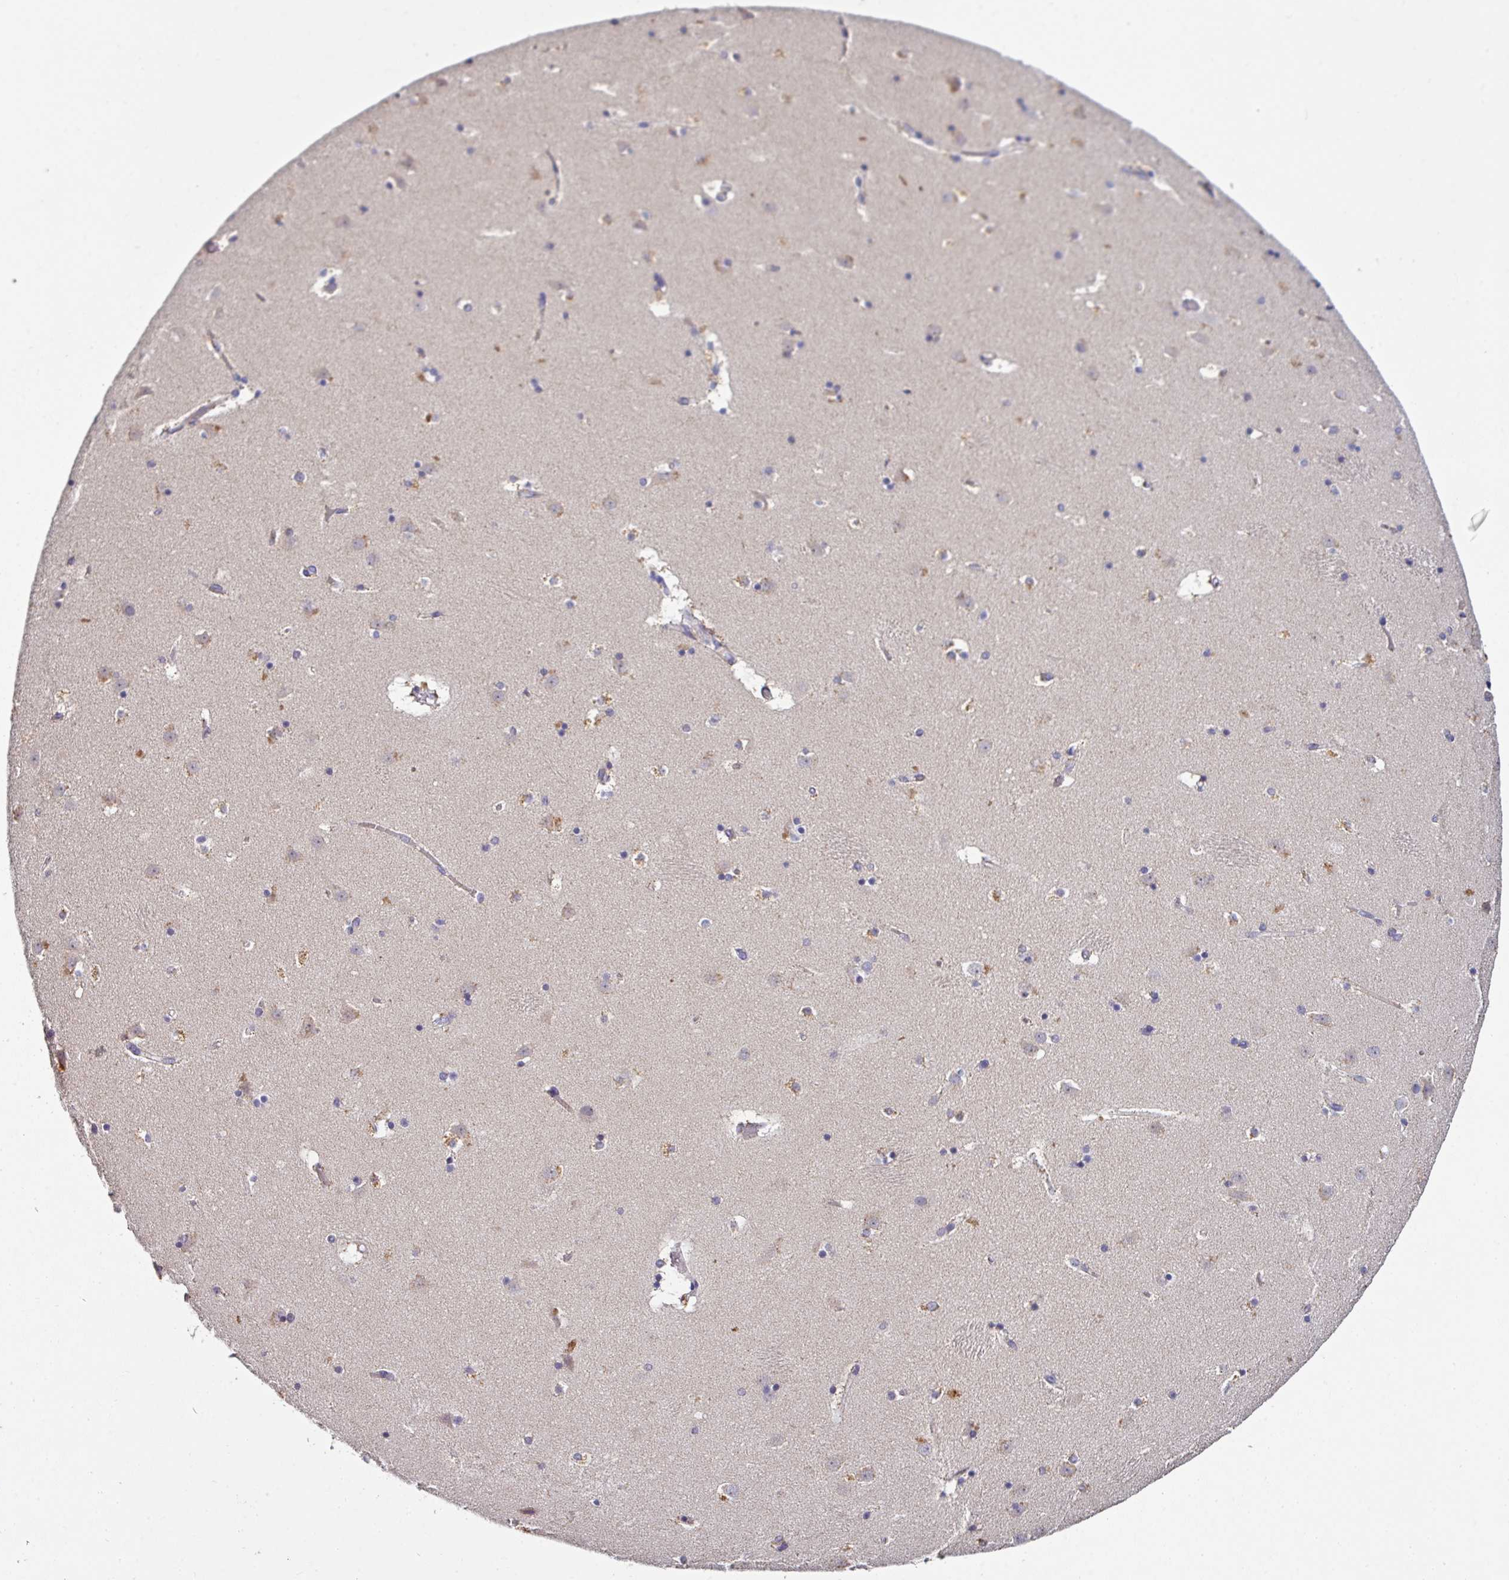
{"staining": {"intensity": "negative", "quantity": "none", "location": "none"}, "tissue": "caudate", "cell_type": "Glial cells", "image_type": "normal", "snomed": [{"axis": "morphology", "description": "Normal tissue, NOS"}, {"axis": "topography", "description": "Lateral ventricle wall"}], "caption": "The photomicrograph reveals no significant positivity in glial cells of caudate.", "gene": "AEBP2", "patient": {"sex": "male", "age": 45}}